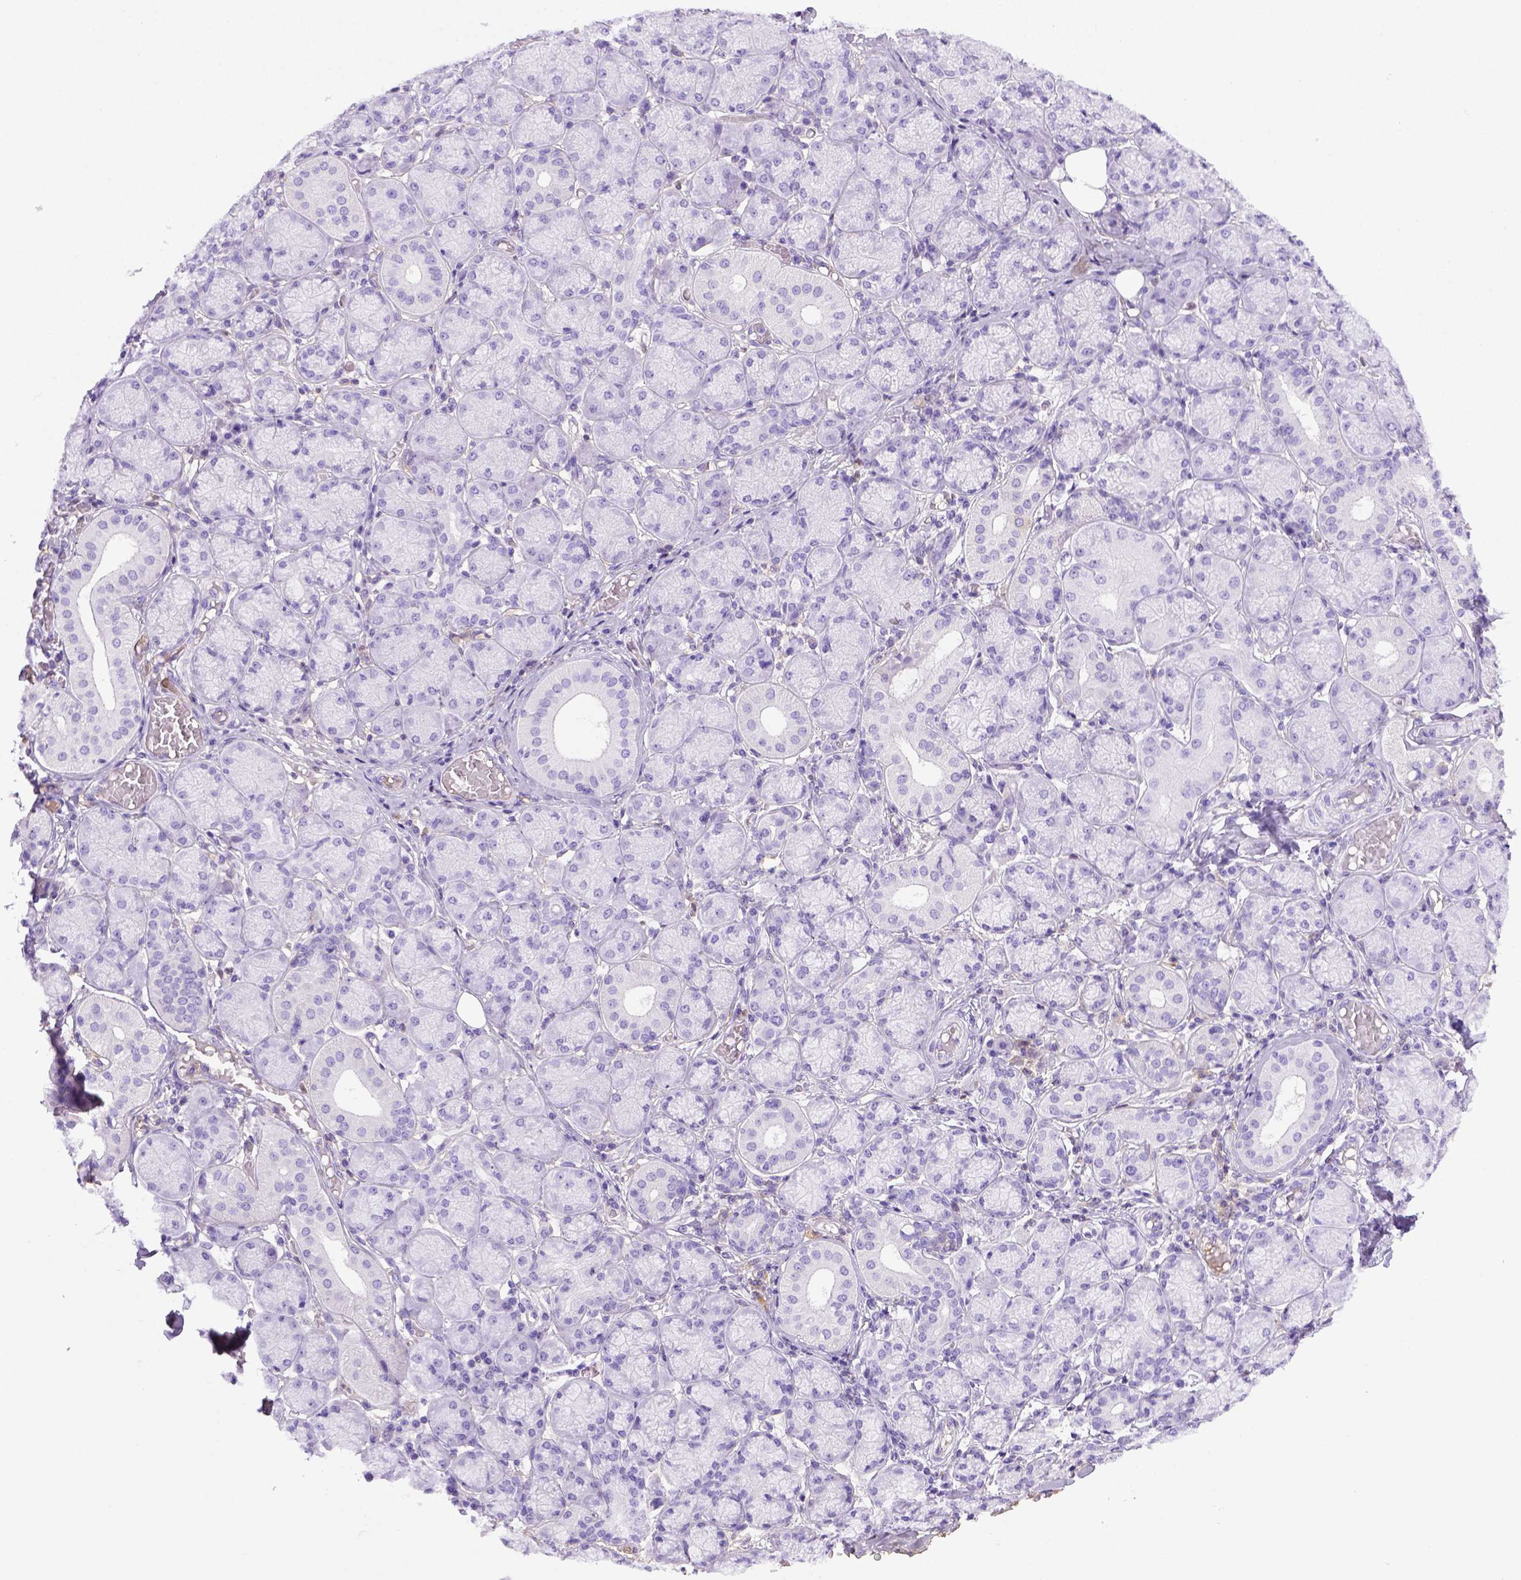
{"staining": {"intensity": "negative", "quantity": "none", "location": "none"}, "tissue": "salivary gland", "cell_type": "Glandular cells", "image_type": "normal", "snomed": [{"axis": "morphology", "description": "Normal tissue, NOS"}, {"axis": "topography", "description": "Salivary gland"}, {"axis": "topography", "description": "Peripheral nerve tissue"}], "caption": "Glandular cells show no significant protein positivity in benign salivary gland. The staining is performed using DAB (3,3'-diaminobenzidine) brown chromogen with nuclei counter-stained in using hematoxylin.", "gene": "ITIH4", "patient": {"sex": "female", "age": 24}}